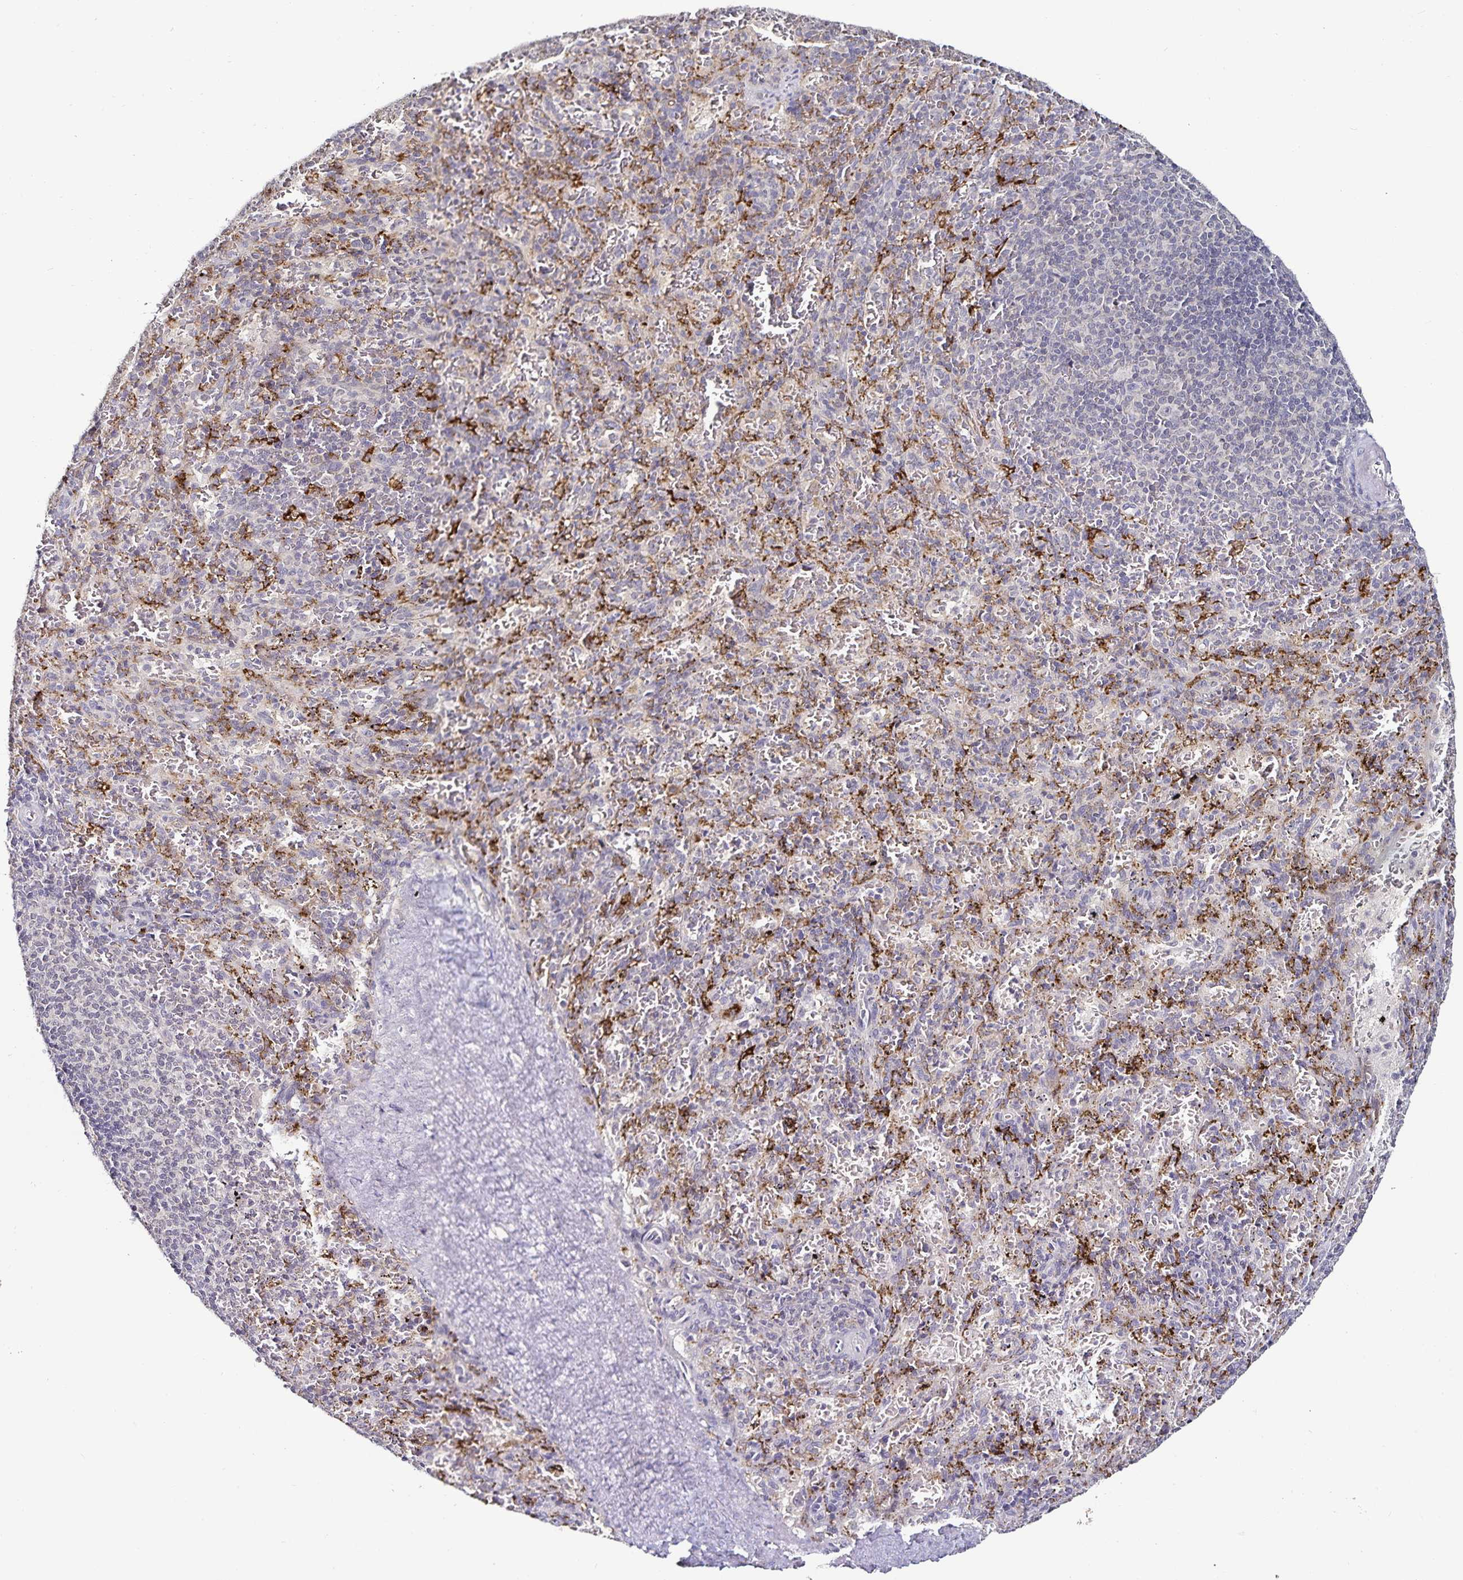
{"staining": {"intensity": "negative", "quantity": "none", "location": "none"}, "tissue": "spleen", "cell_type": "Cells in red pulp", "image_type": "normal", "snomed": [{"axis": "morphology", "description": "Normal tissue, NOS"}, {"axis": "topography", "description": "Spleen"}], "caption": "IHC micrograph of benign spleen: human spleen stained with DAB shows no significant protein expression in cells in red pulp.", "gene": "ACSL5", "patient": {"sex": "male", "age": 57}}